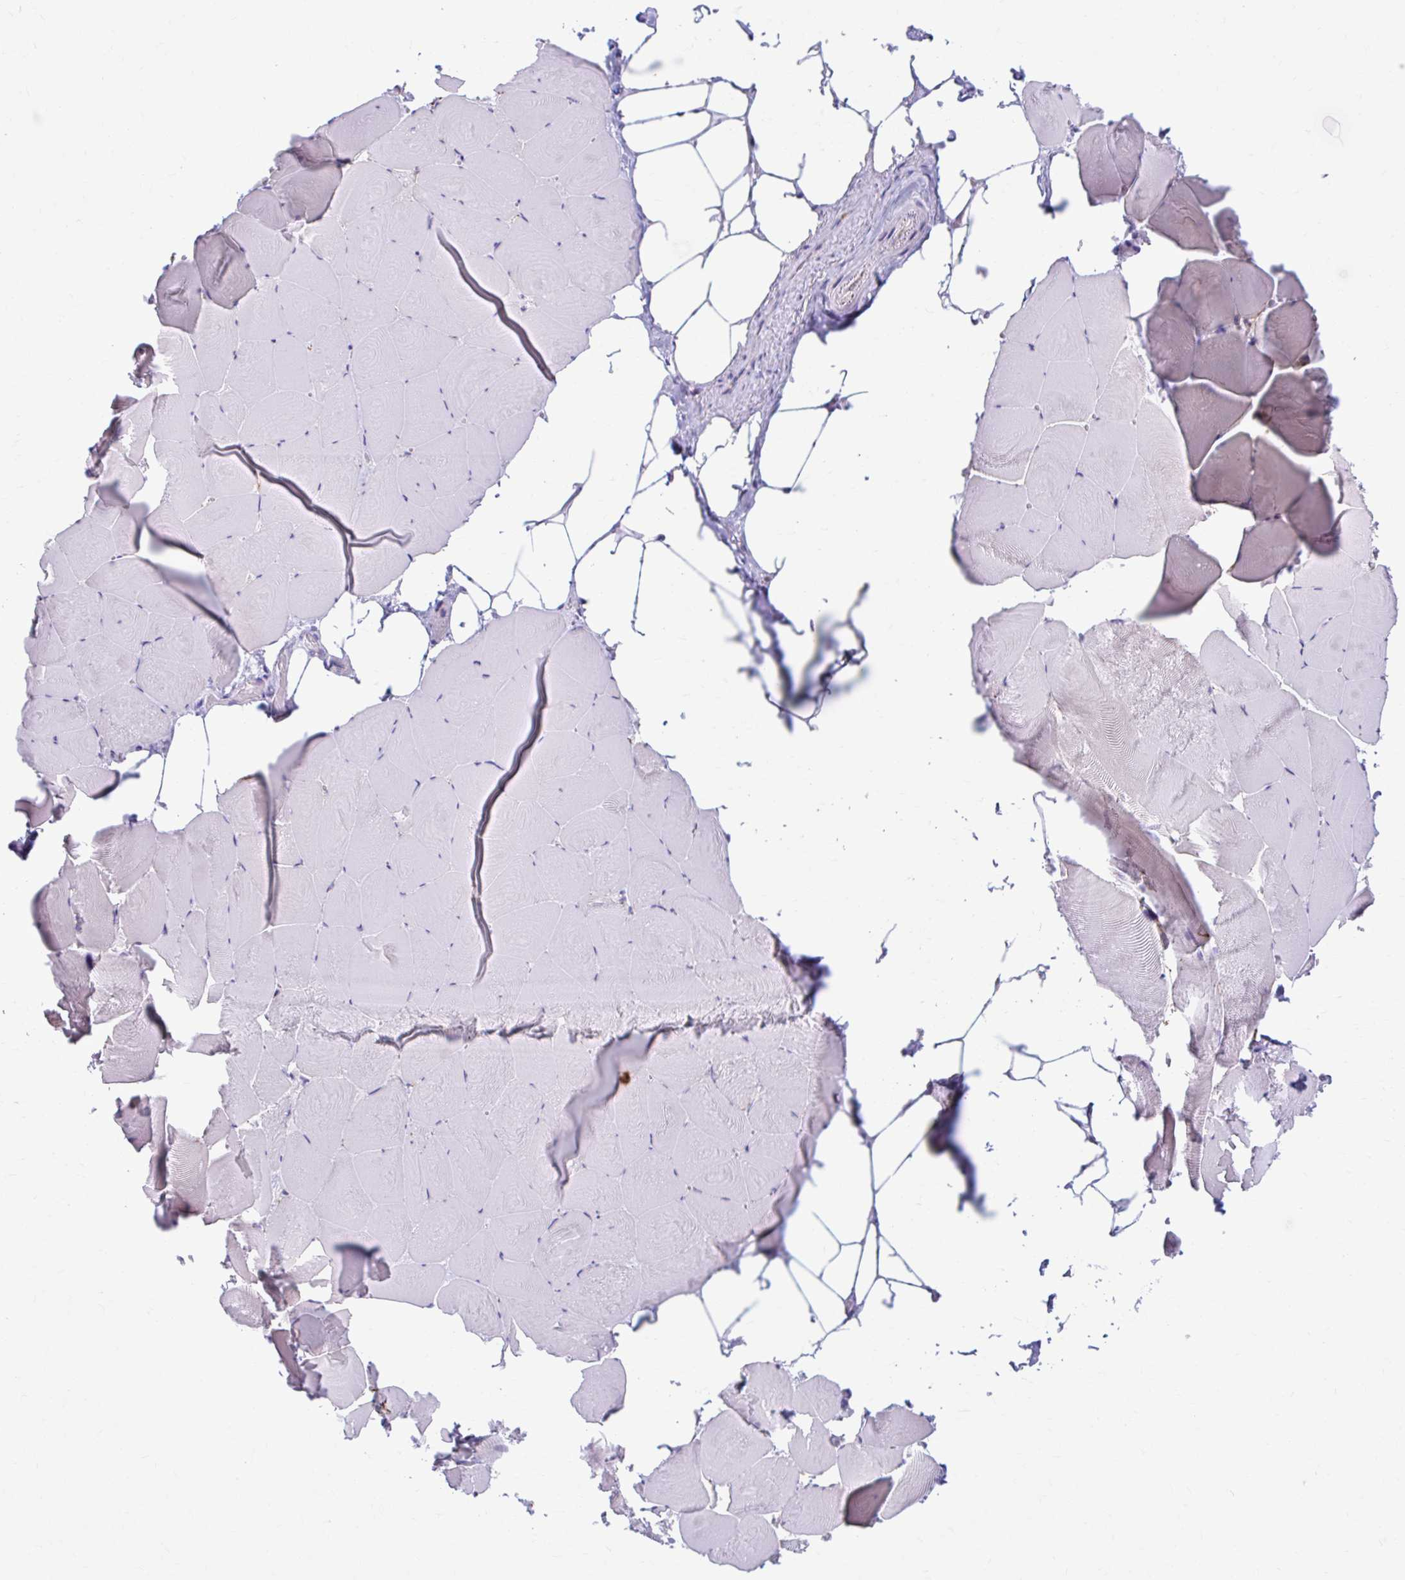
{"staining": {"intensity": "negative", "quantity": "none", "location": "none"}, "tissue": "skeletal muscle", "cell_type": "Myocytes", "image_type": "normal", "snomed": [{"axis": "morphology", "description": "Normal tissue, NOS"}, {"axis": "topography", "description": "Skeletal muscle"}], "caption": "Immunohistochemistry (IHC) of unremarkable human skeletal muscle shows no staining in myocytes.", "gene": "C12orf71", "patient": {"sex": "female", "age": 64}}